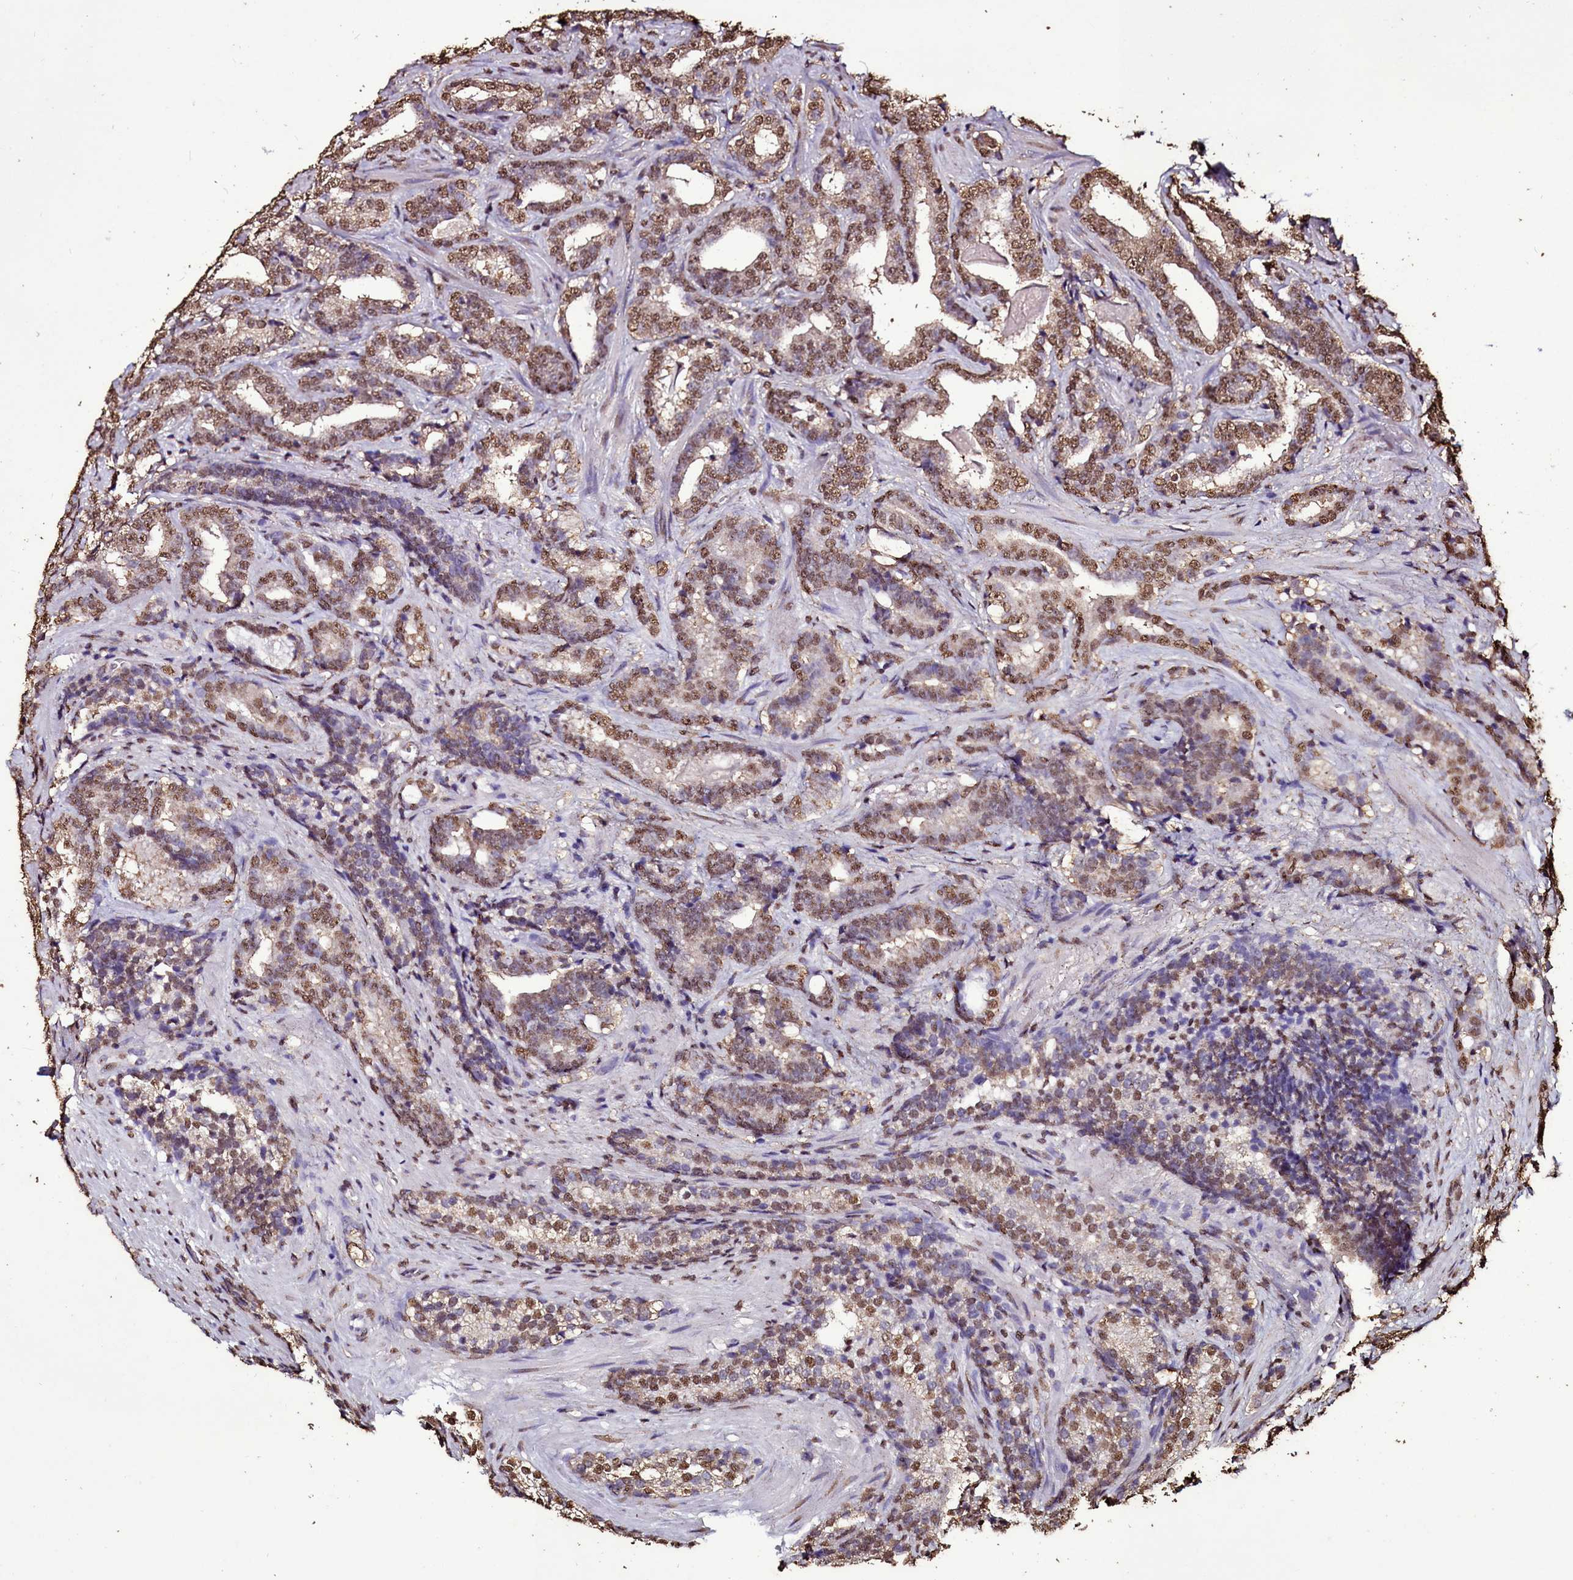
{"staining": {"intensity": "moderate", "quantity": ">75%", "location": "nuclear"}, "tissue": "prostate cancer", "cell_type": "Tumor cells", "image_type": "cancer", "snomed": [{"axis": "morphology", "description": "Adenocarcinoma, Low grade"}, {"axis": "topography", "description": "Prostate"}], "caption": "About >75% of tumor cells in human prostate adenocarcinoma (low-grade) demonstrate moderate nuclear protein positivity as visualized by brown immunohistochemical staining.", "gene": "TRIP6", "patient": {"sex": "male", "age": 58}}